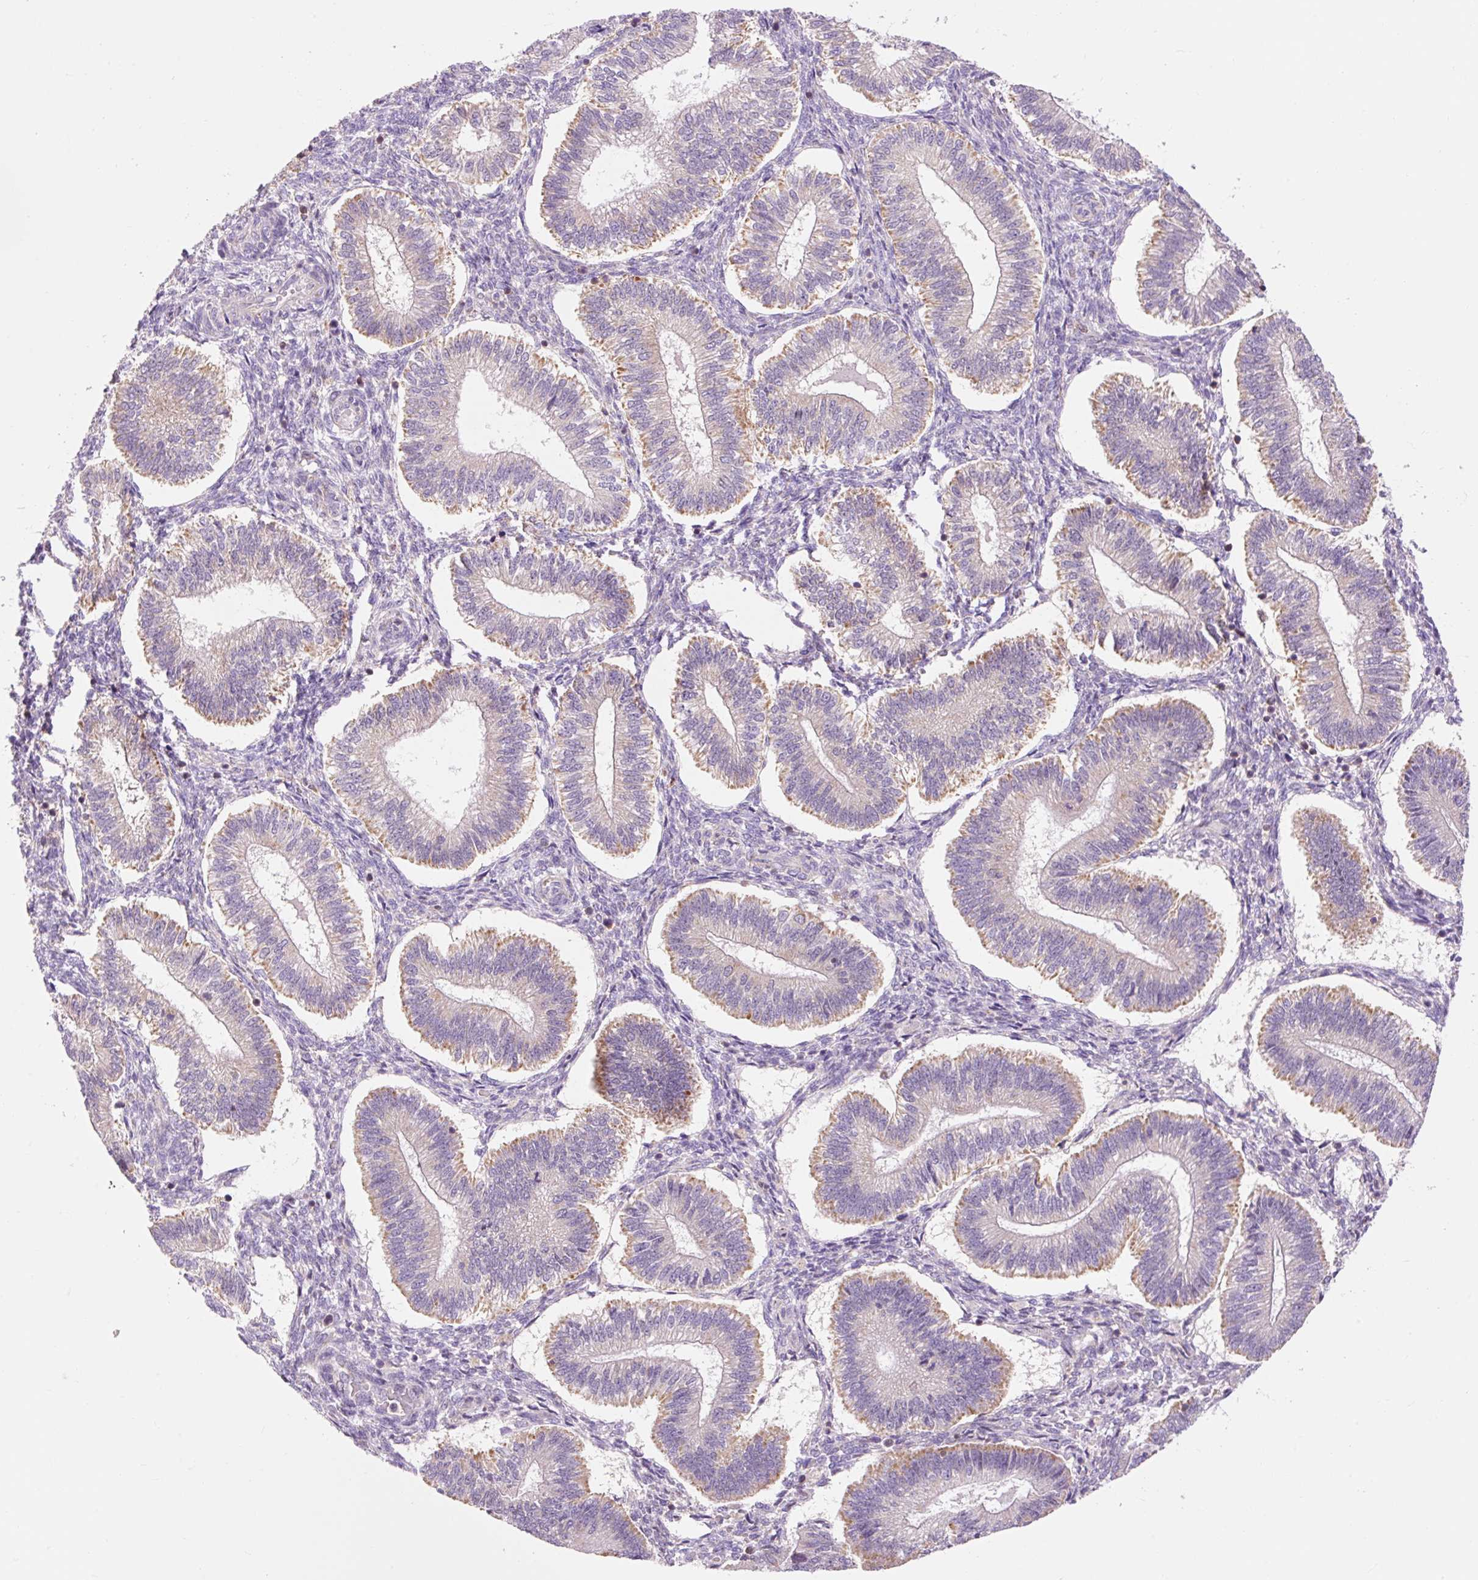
{"staining": {"intensity": "negative", "quantity": "none", "location": "none"}, "tissue": "endometrium", "cell_type": "Cells in endometrial stroma", "image_type": "normal", "snomed": [{"axis": "morphology", "description": "Normal tissue, NOS"}, {"axis": "topography", "description": "Endometrium"}], "caption": "DAB immunohistochemical staining of benign endometrium exhibits no significant staining in cells in endometrial stroma.", "gene": "IMMT", "patient": {"sex": "female", "age": 25}}